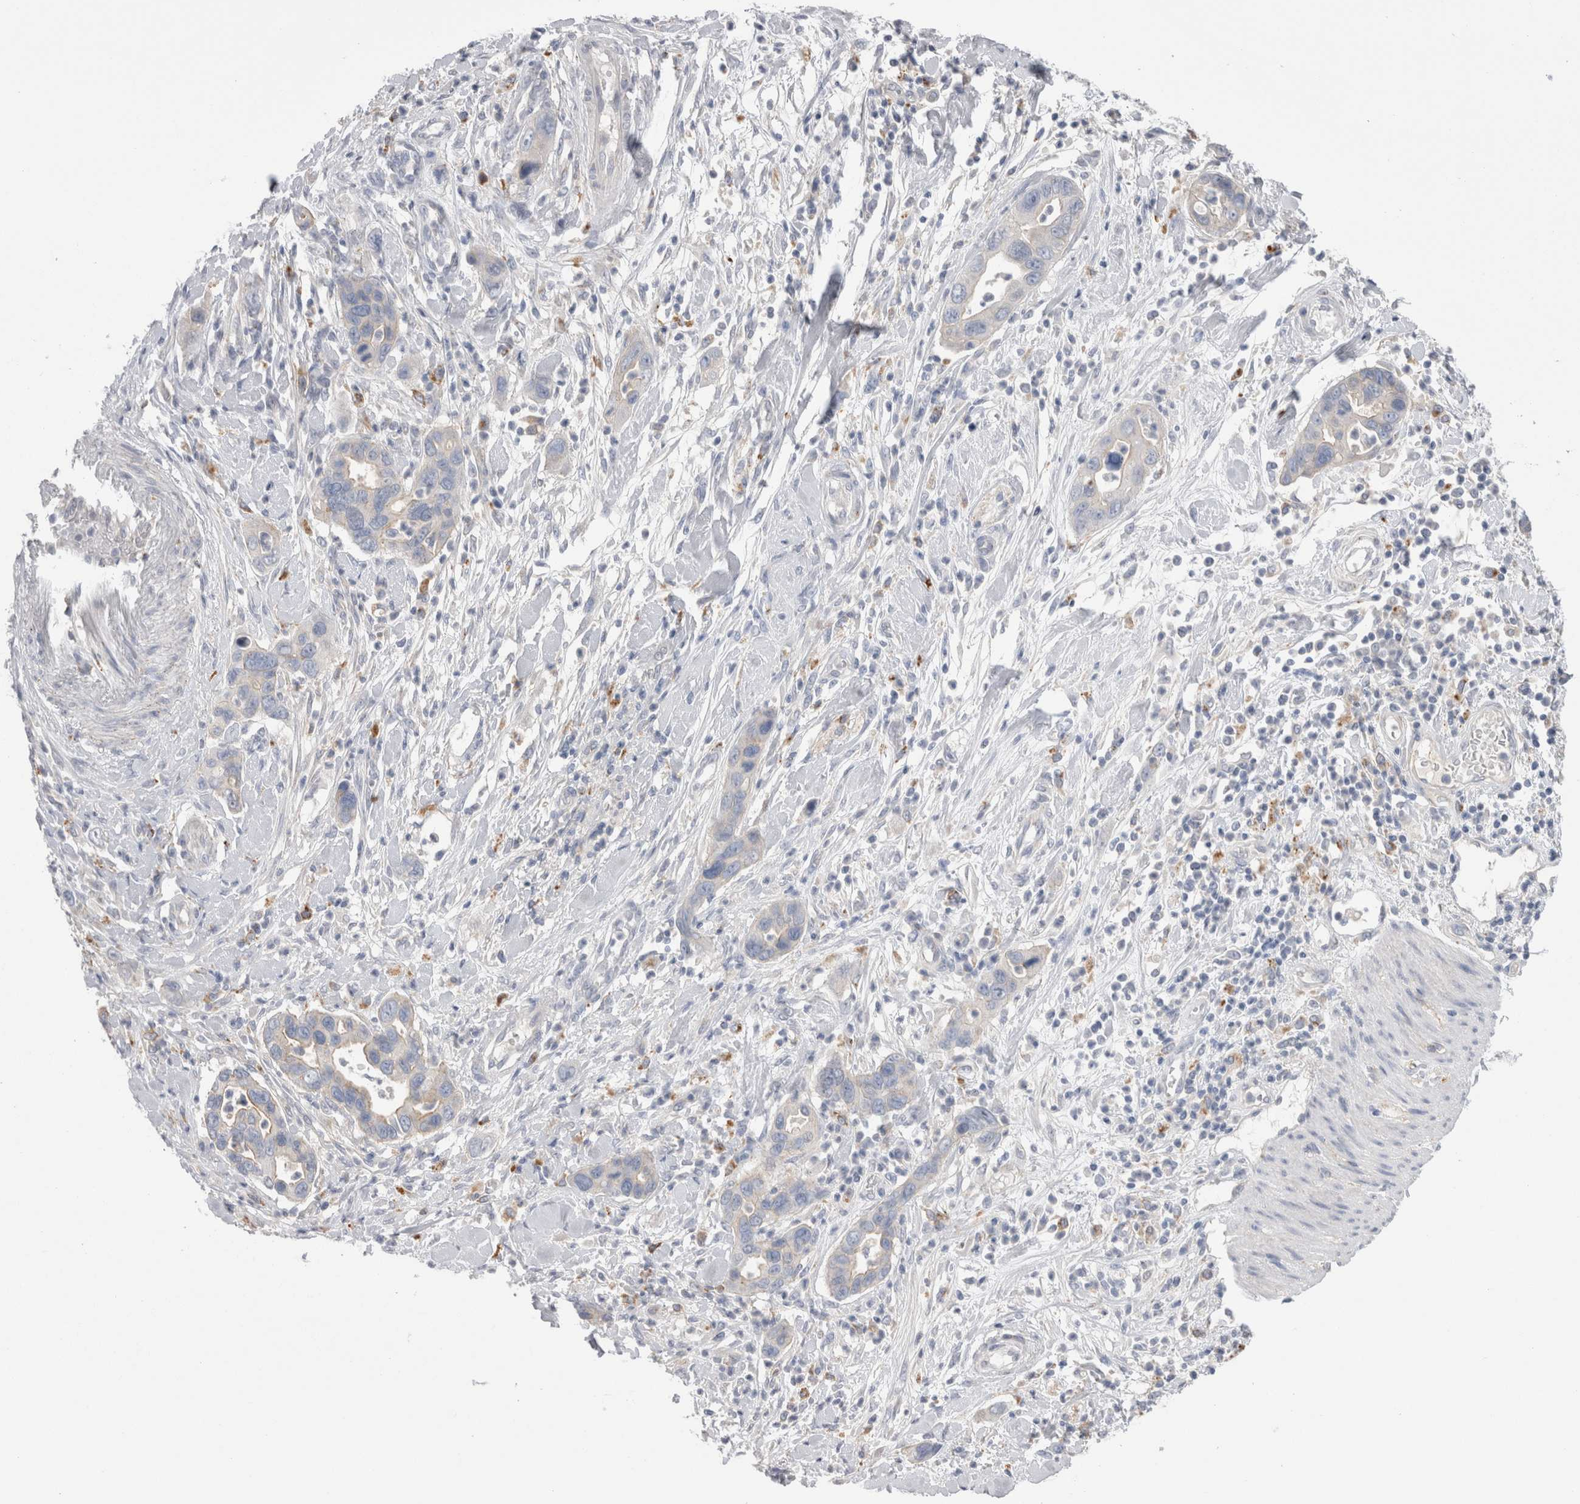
{"staining": {"intensity": "negative", "quantity": "none", "location": "none"}, "tissue": "pancreatic cancer", "cell_type": "Tumor cells", "image_type": "cancer", "snomed": [{"axis": "morphology", "description": "Adenocarcinoma, NOS"}, {"axis": "topography", "description": "Pancreas"}], "caption": "Protein analysis of pancreatic adenocarcinoma reveals no significant positivity in tumor cells.", "gene": "EPDR1", "patient": {"sex": "female", "age": 71}}